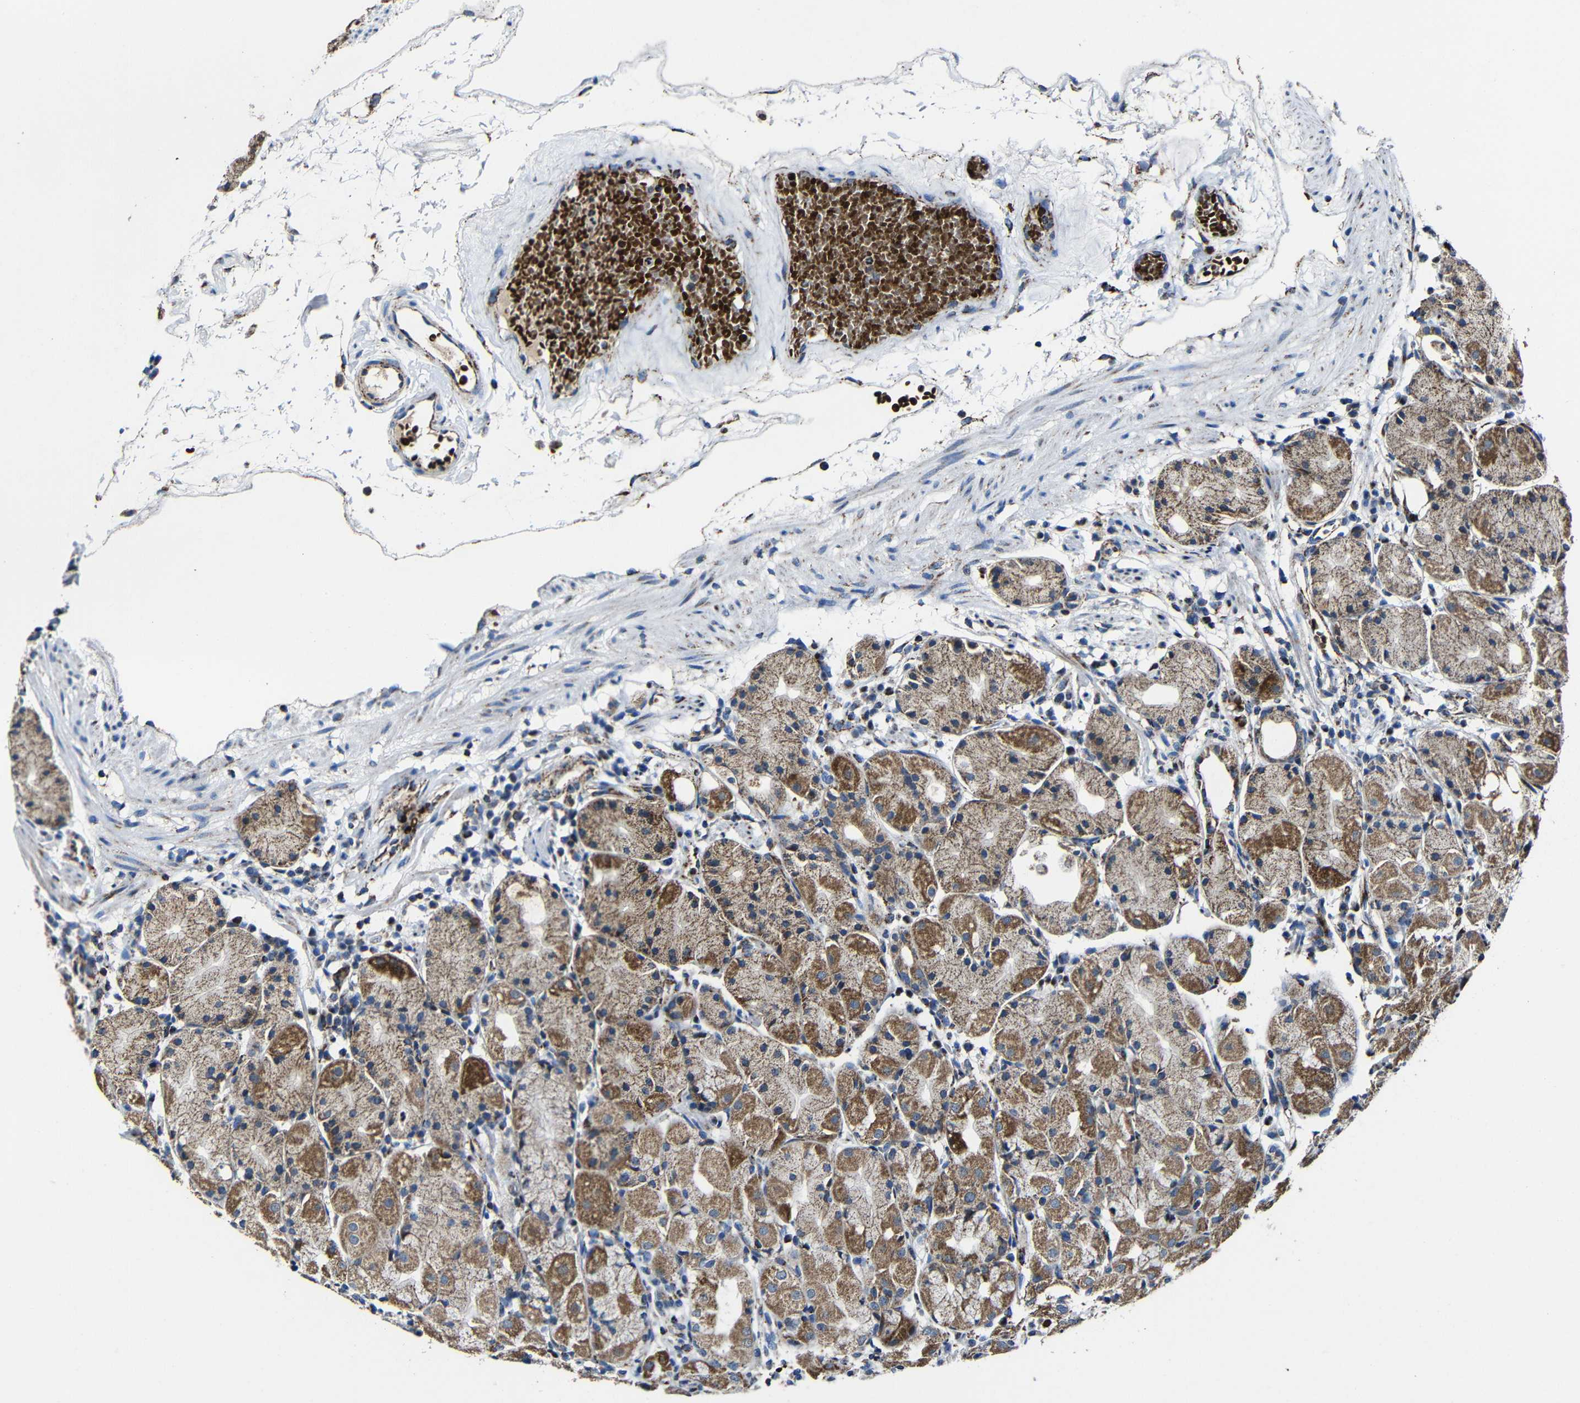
{"staining": {"intensity": "moderate", "quantity": ">75%", "location": "cytoplasmic/membranous"}, "tissue": "stomach", "cell_type": "Glandular cells", "image_type": "normal", "snomed": [{"axis": "morphology", "description": "Normal tissue, NOS"}, {"axis": "topography", "description": "Stomach"}, {"axis": "topography", "description": "Stomach, lower"}], "caption": "The micrograph exhibits a brown stain indicating the presence of a protein in the cytoplasmic/membranous of glandular cells in stomach.", "gene": "CA5B", "patient": {"sex": "female", "age": 75}}